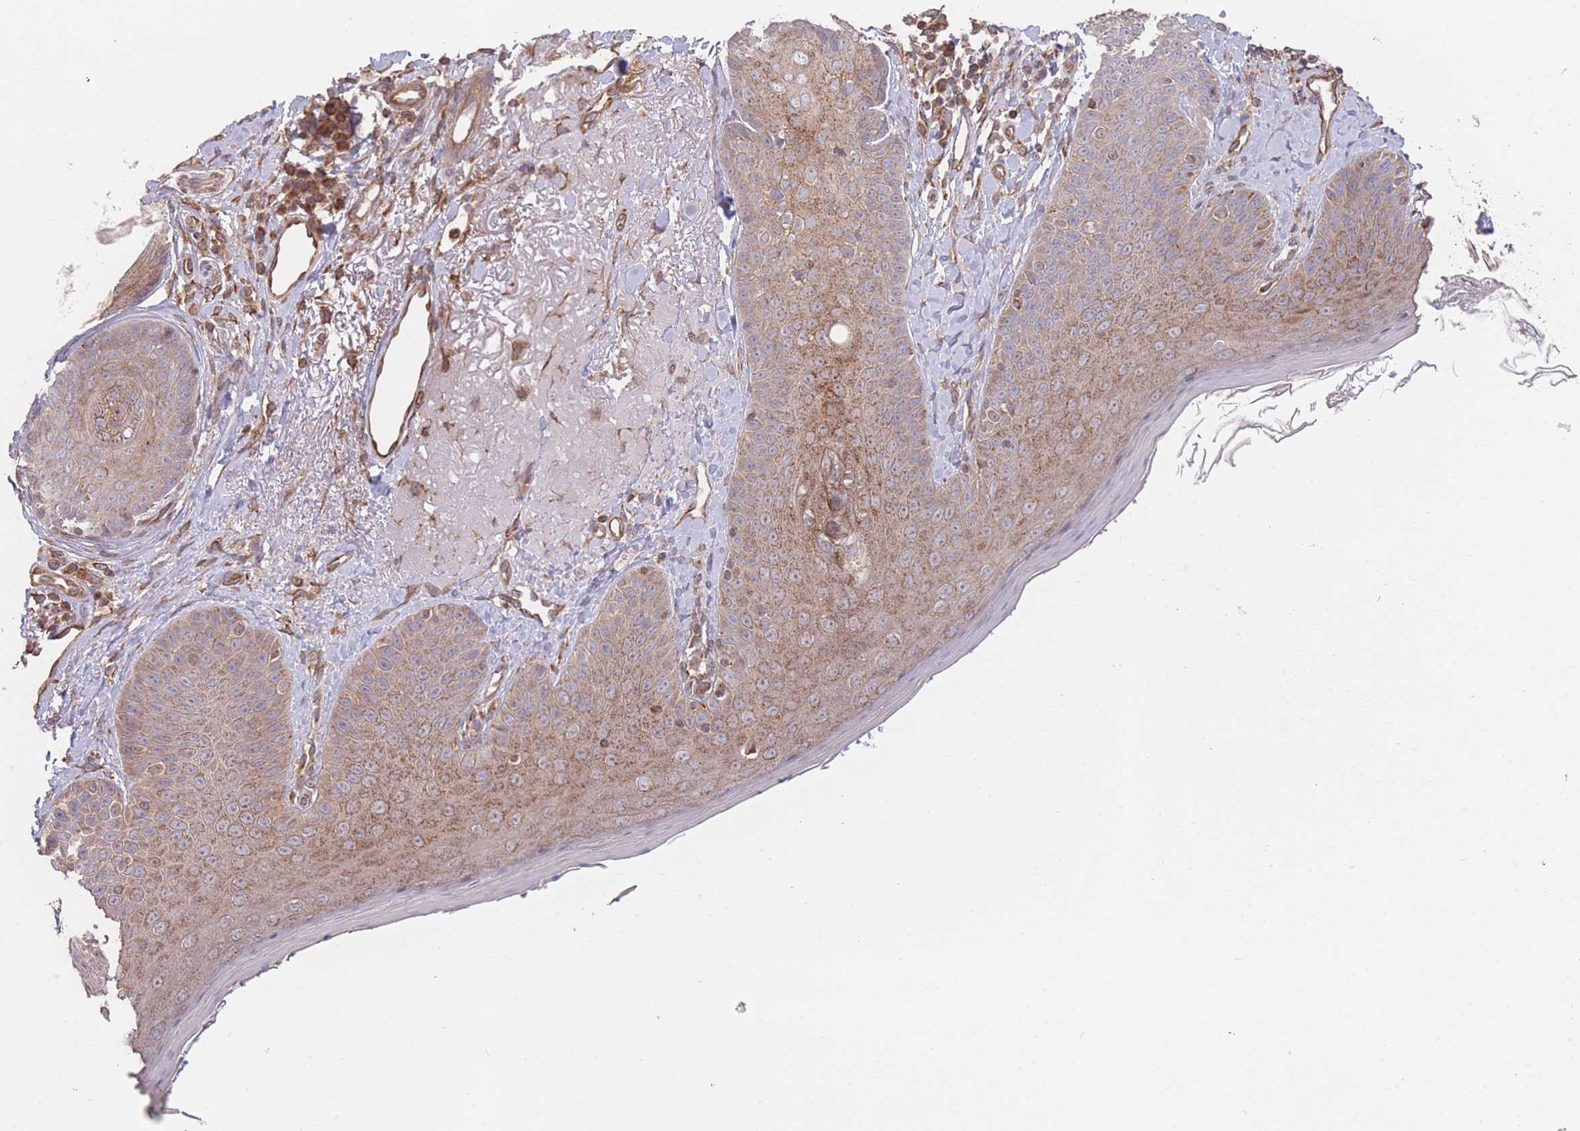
{"staining": {"intensity": "strong", "quantity": ">75%", "location": "cytoplasmic/membranous"}, "tissue": "skin", "cell_type": "Fibroblasts", "image_type": "normal", "snomed": [{"axis": "morphology", "description": "Normal tissue, NOS"}, {"axis": "topography", "description": "Skin"}], "caption": "Immunohistochemistry histopathology image of normal human skin stained for a protein (brown), which exhibits high levels of strong cytoplasmic/membranous staining in approximately >75% of fibroblasts.", "gene": "PXMP4", "patient": {"sex": "male", "age": 57}}